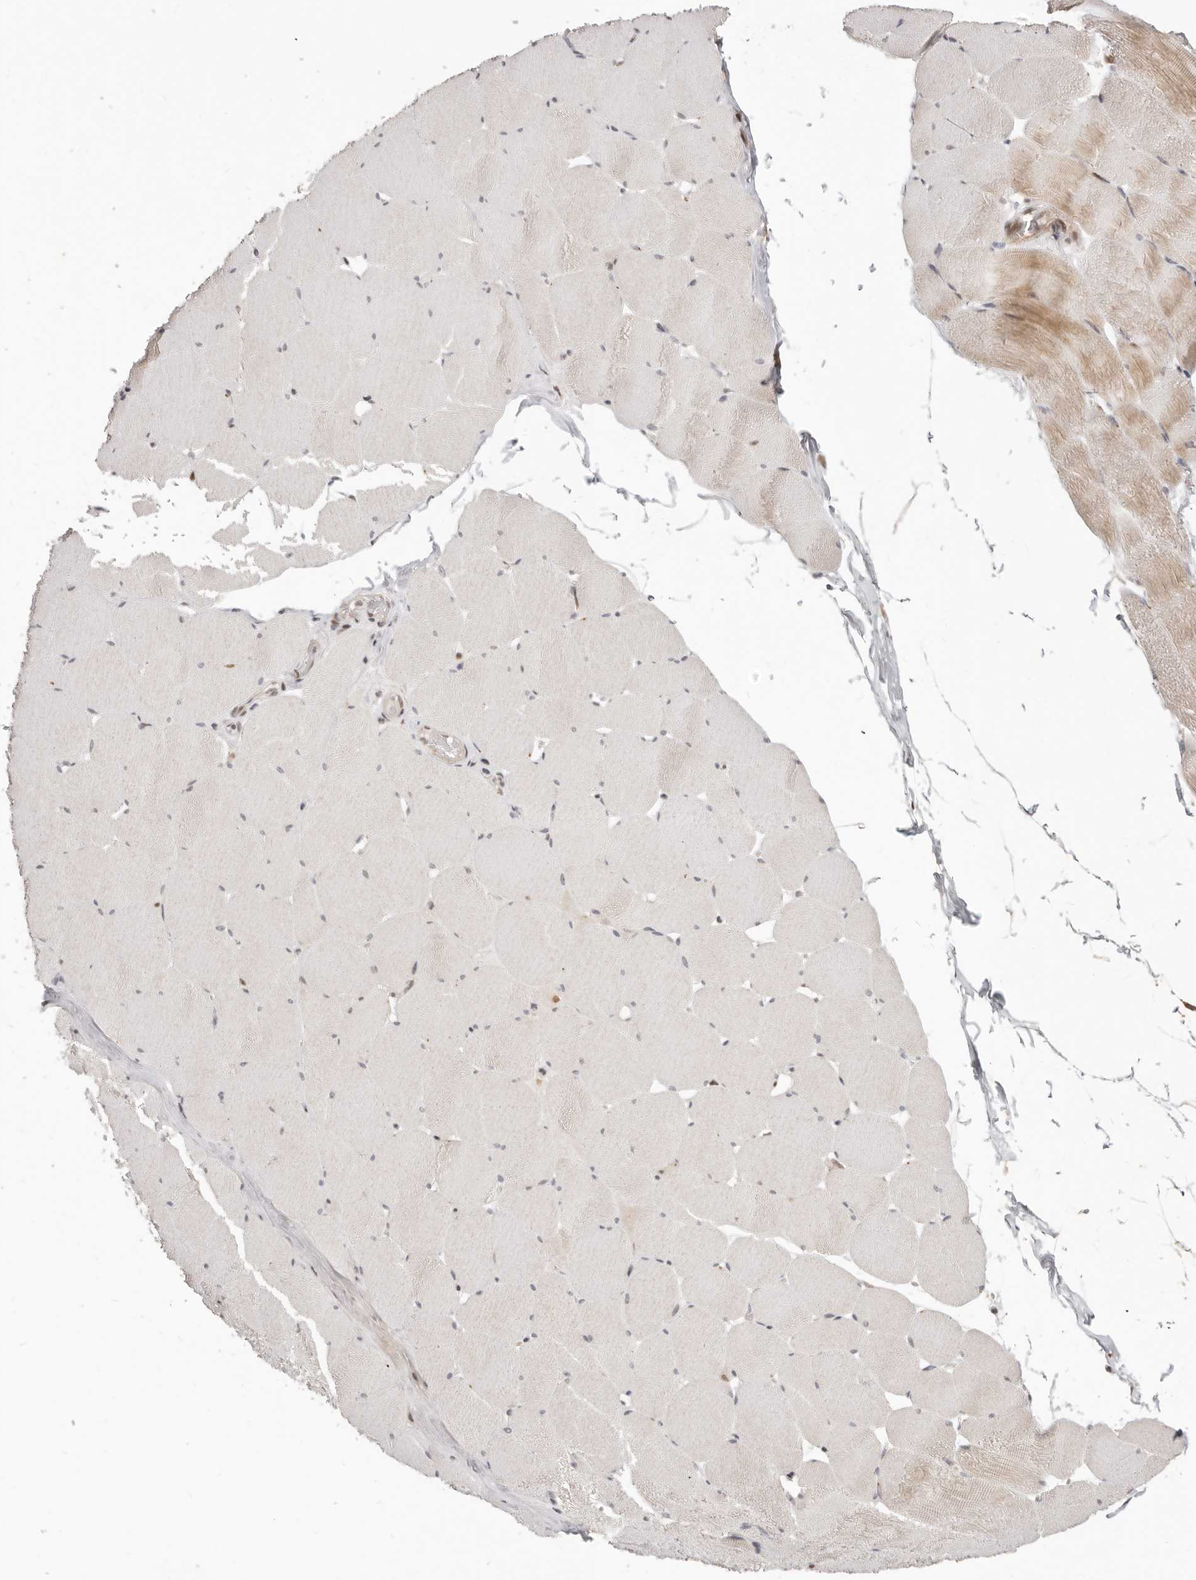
{"staining": {"intensity": "weak", "quantity": "<25%", "location": "cytoplasmic/membranous"}, "tissue": "skeletal muscle", "cell_type": "Myocytes", "image_type": "normal", "snomed": [{"axis": "morphology", "description": "Normal tissue, NOS"}, {"axis": "topography", "description": "Skeletal muscle"}], "caption": "Immunohistochemistry (IHC) image of unremarkable skeletal muscle: human skeletal muscle stained with DAB (3,3'-diaminobenzidine) reveals no significant protein positivity in myocytes.", "gene": "RFC2", "patient": {"sex": "male", "age": 62}}